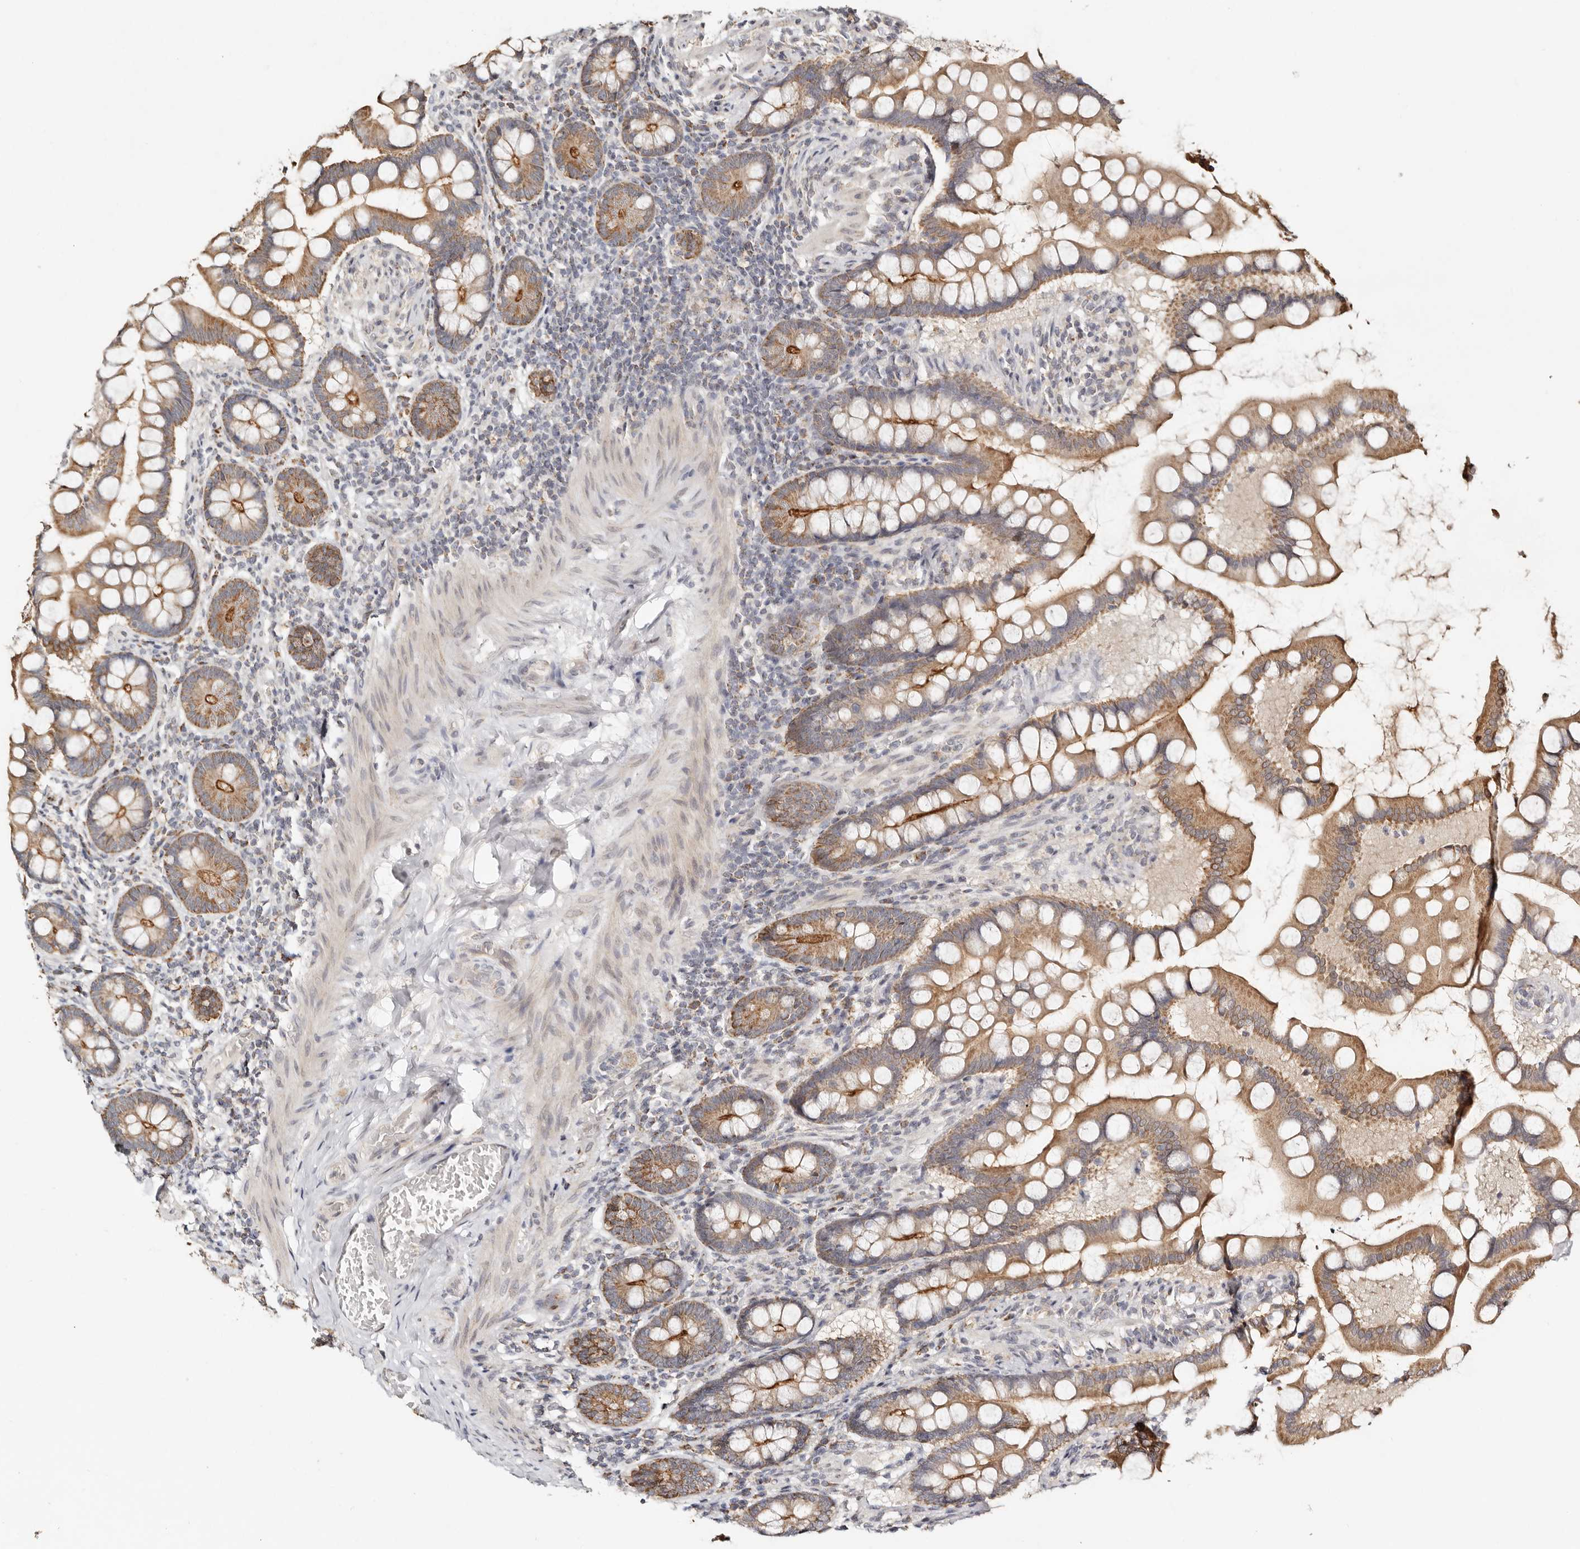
{"staining": {"intensity": "moderate", "quantity": ">75%", "location": "cytoplasmic/membranous"}, "tissue": "small intestine", "cell_type": "Glandular cells", "image_type": "normal", "snomed": [{"axis": "morphology", "description": "Normal tissue, NOS"}, {"axis": "topography", "description": "Small intestine"}], "caption": "DAB immunohistochemical staining of unremarkable human small intestine displays moderate cytoplasmic/membranous protein staining in approximately >75% of glandular cells.", "gene": "KDF1", "patient": {"sex": "male", "age": 41}}